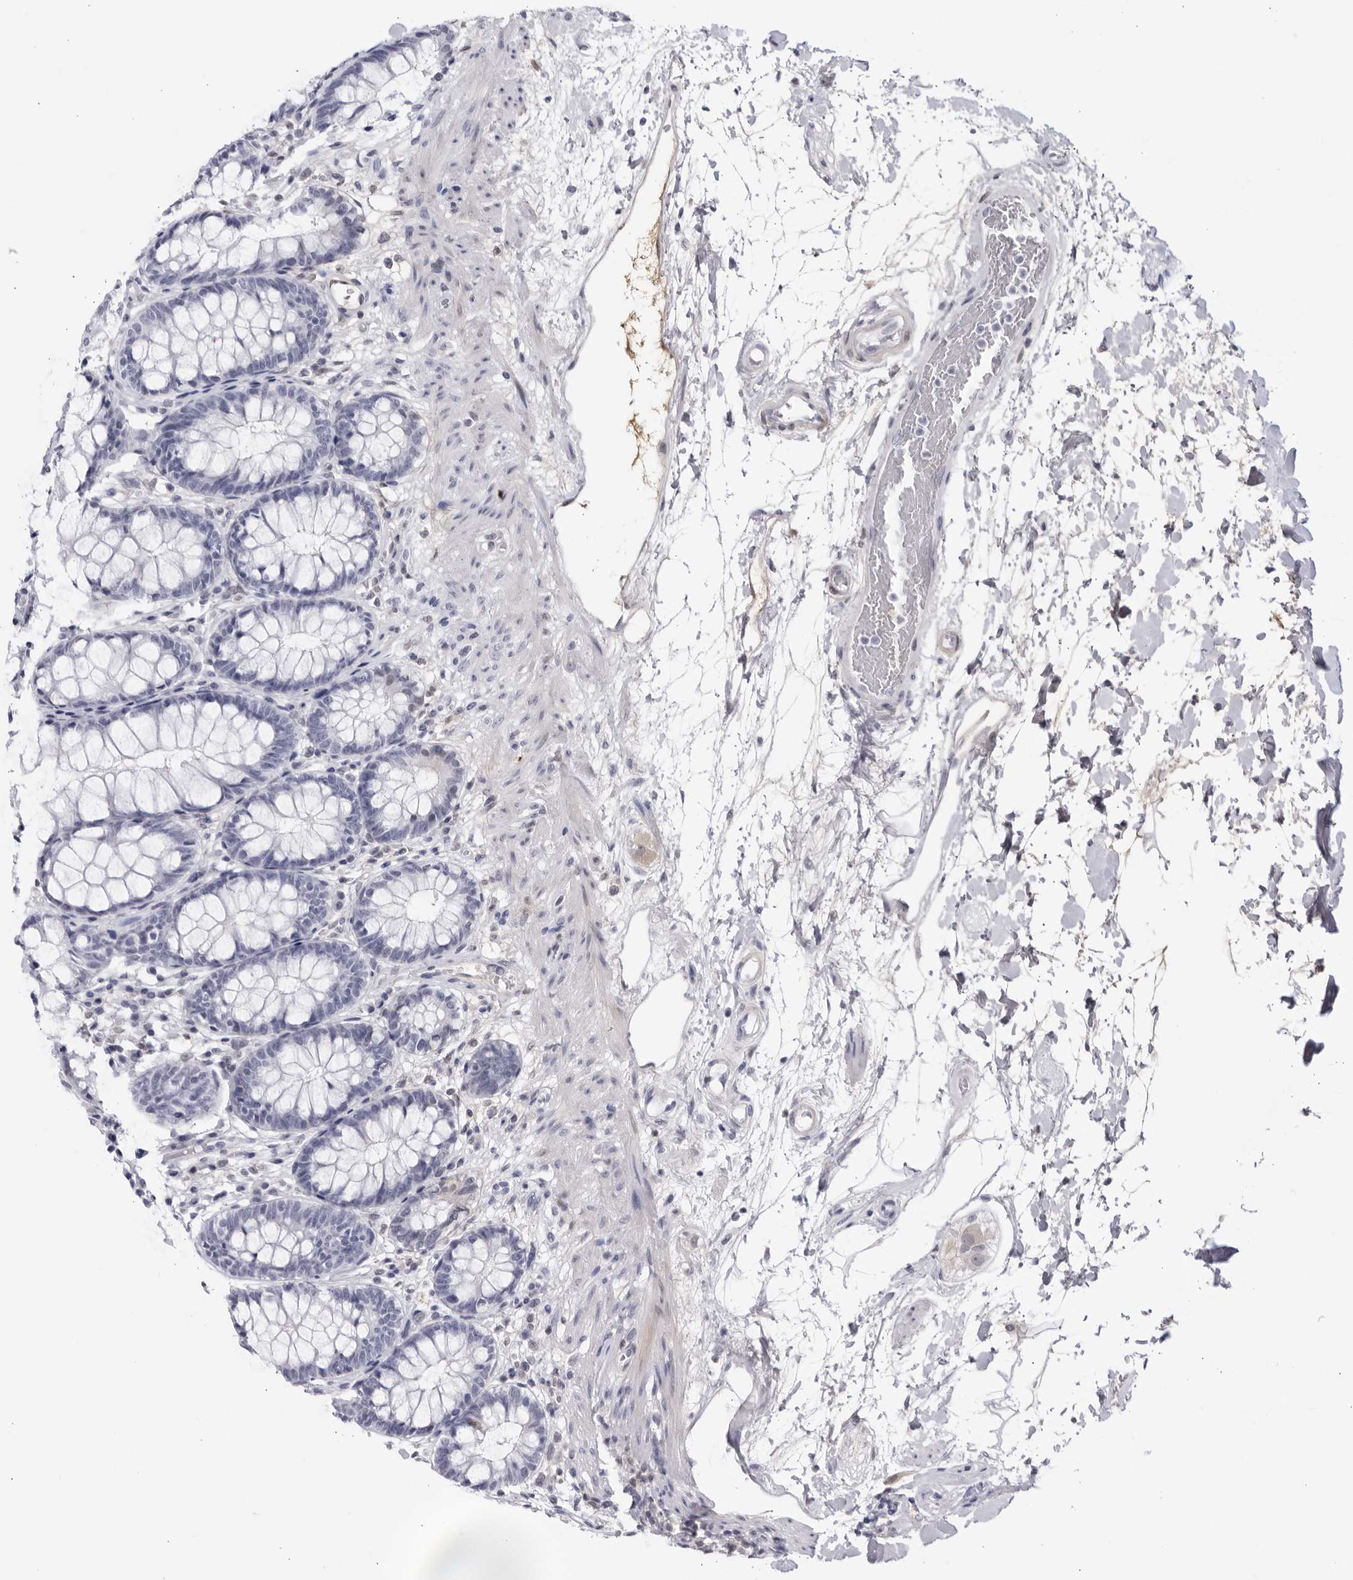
{"staining": {"intensity": "negative", "quantity": "none", "location": "none"}, "tissue": "rectum", "cell_type": "Glandular cells", "image_type": "normal", "snomed": [{"axis": "morphology", "description": "Normal tissue, NOS"}, {"axis": "topography", "description": "Rectum"}], "caption": "An immunohistochemistry (IHC) histopathology image of normal rectum is shown. There is no staining in glandular cells of rectum. Brightfield microscopy of immunohistochemistry stained with DAB (3,3'-diaminobenzidine) (brown) and hematoxylin (blue), captured at high magnification.", "gene": "CNBD1", "patient": {"sex": "male", "age": 64}}